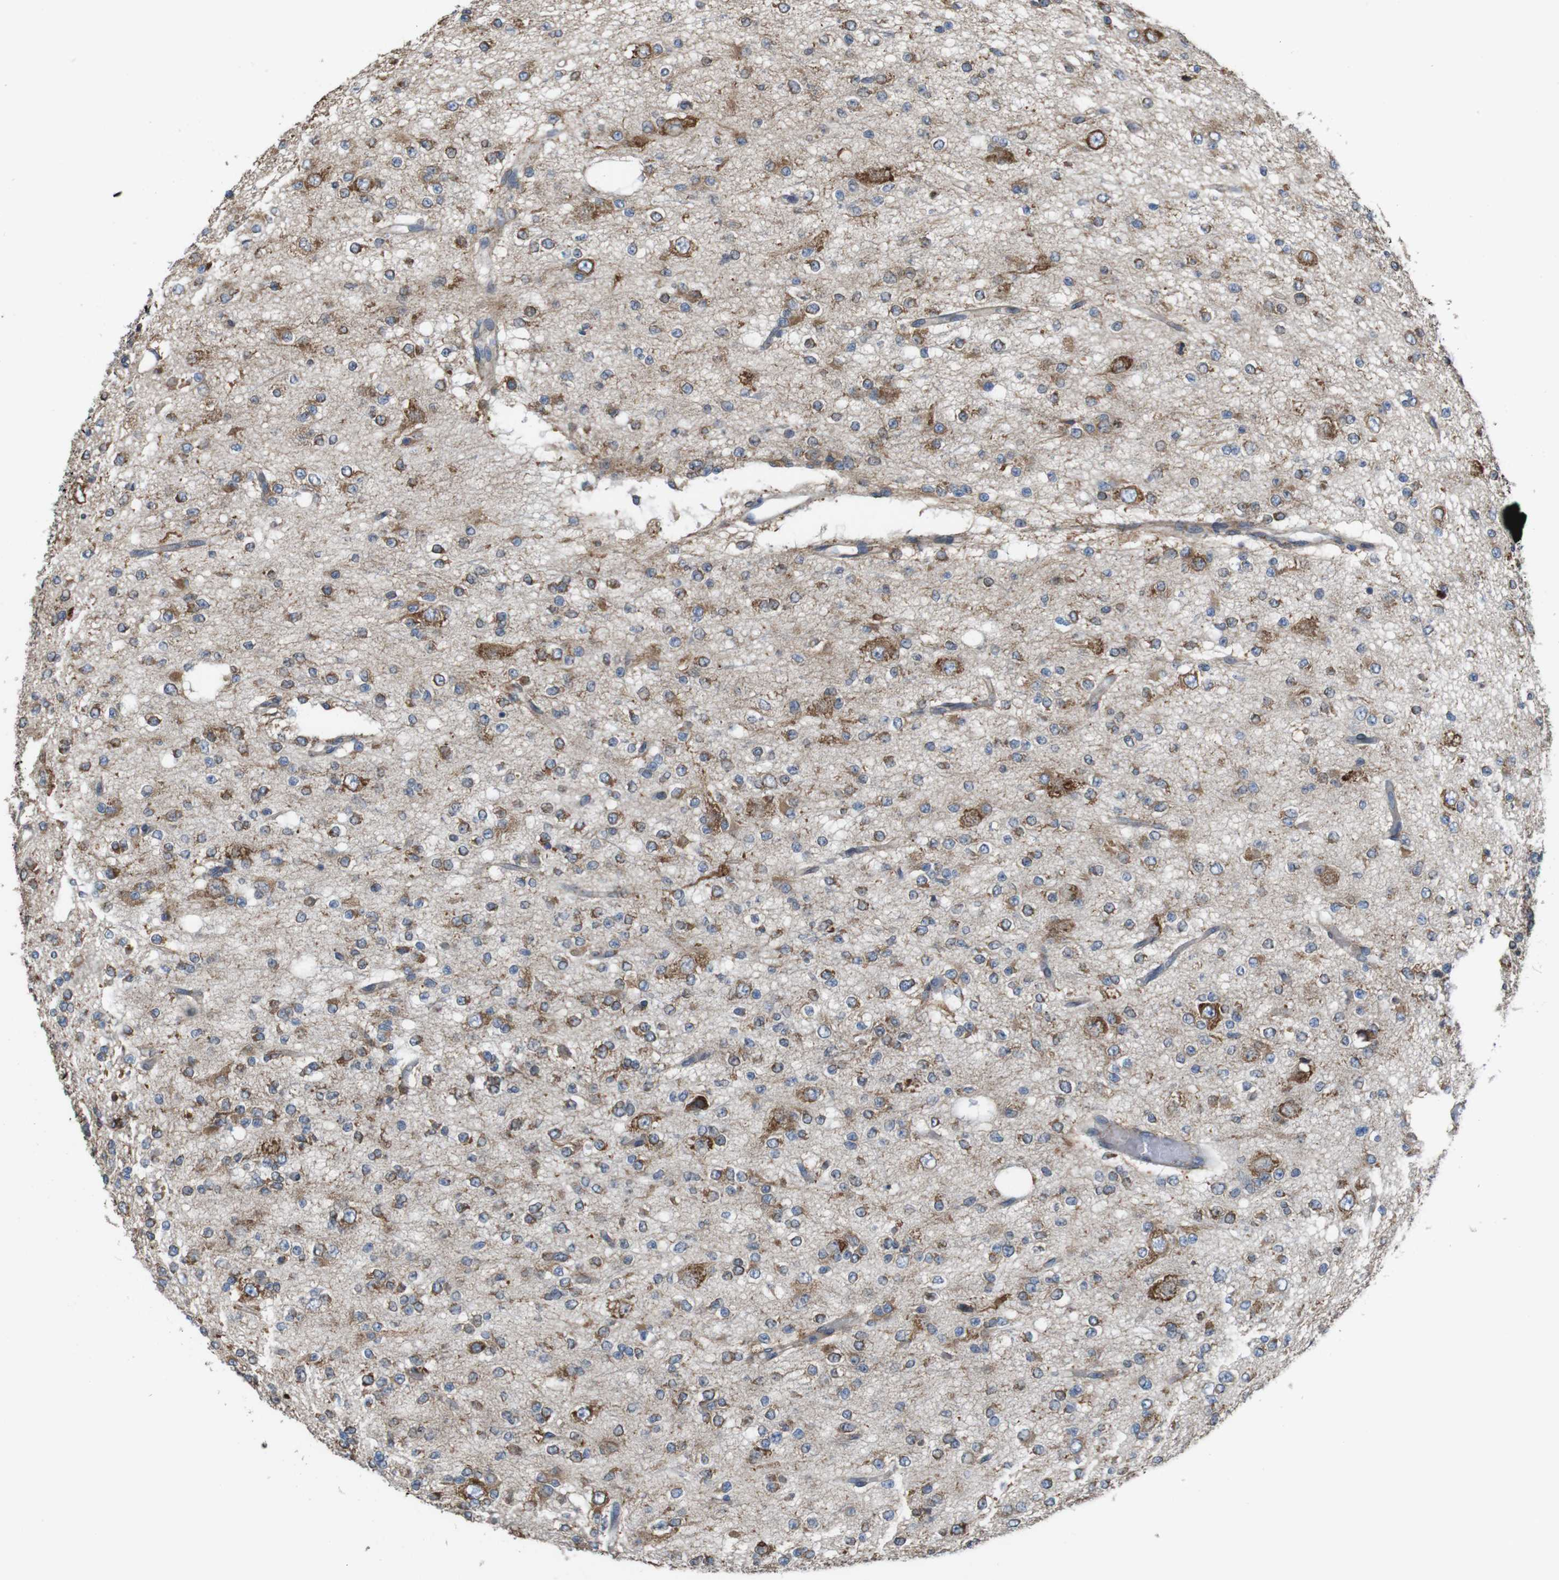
{"staining": {"intensity": "moderate", "quantity": "25%-75%", "location": "cytoplasmic/membranous"}, "tissue": "glioma", "cell_type": "Tumor cells", "image_type": "cancer", "snomed": [{"axis": "morphology", "description": "Glioma, malignant, Low grade"}, {"axis": "topography", "description": "Brain"}], "caption": "A brown stain shows moderate cytoplasmic/membranous expression of a protein in glioma tumor cells.", "gene": "UGGT1", "patient": {"sex": "male", "age": 38}}